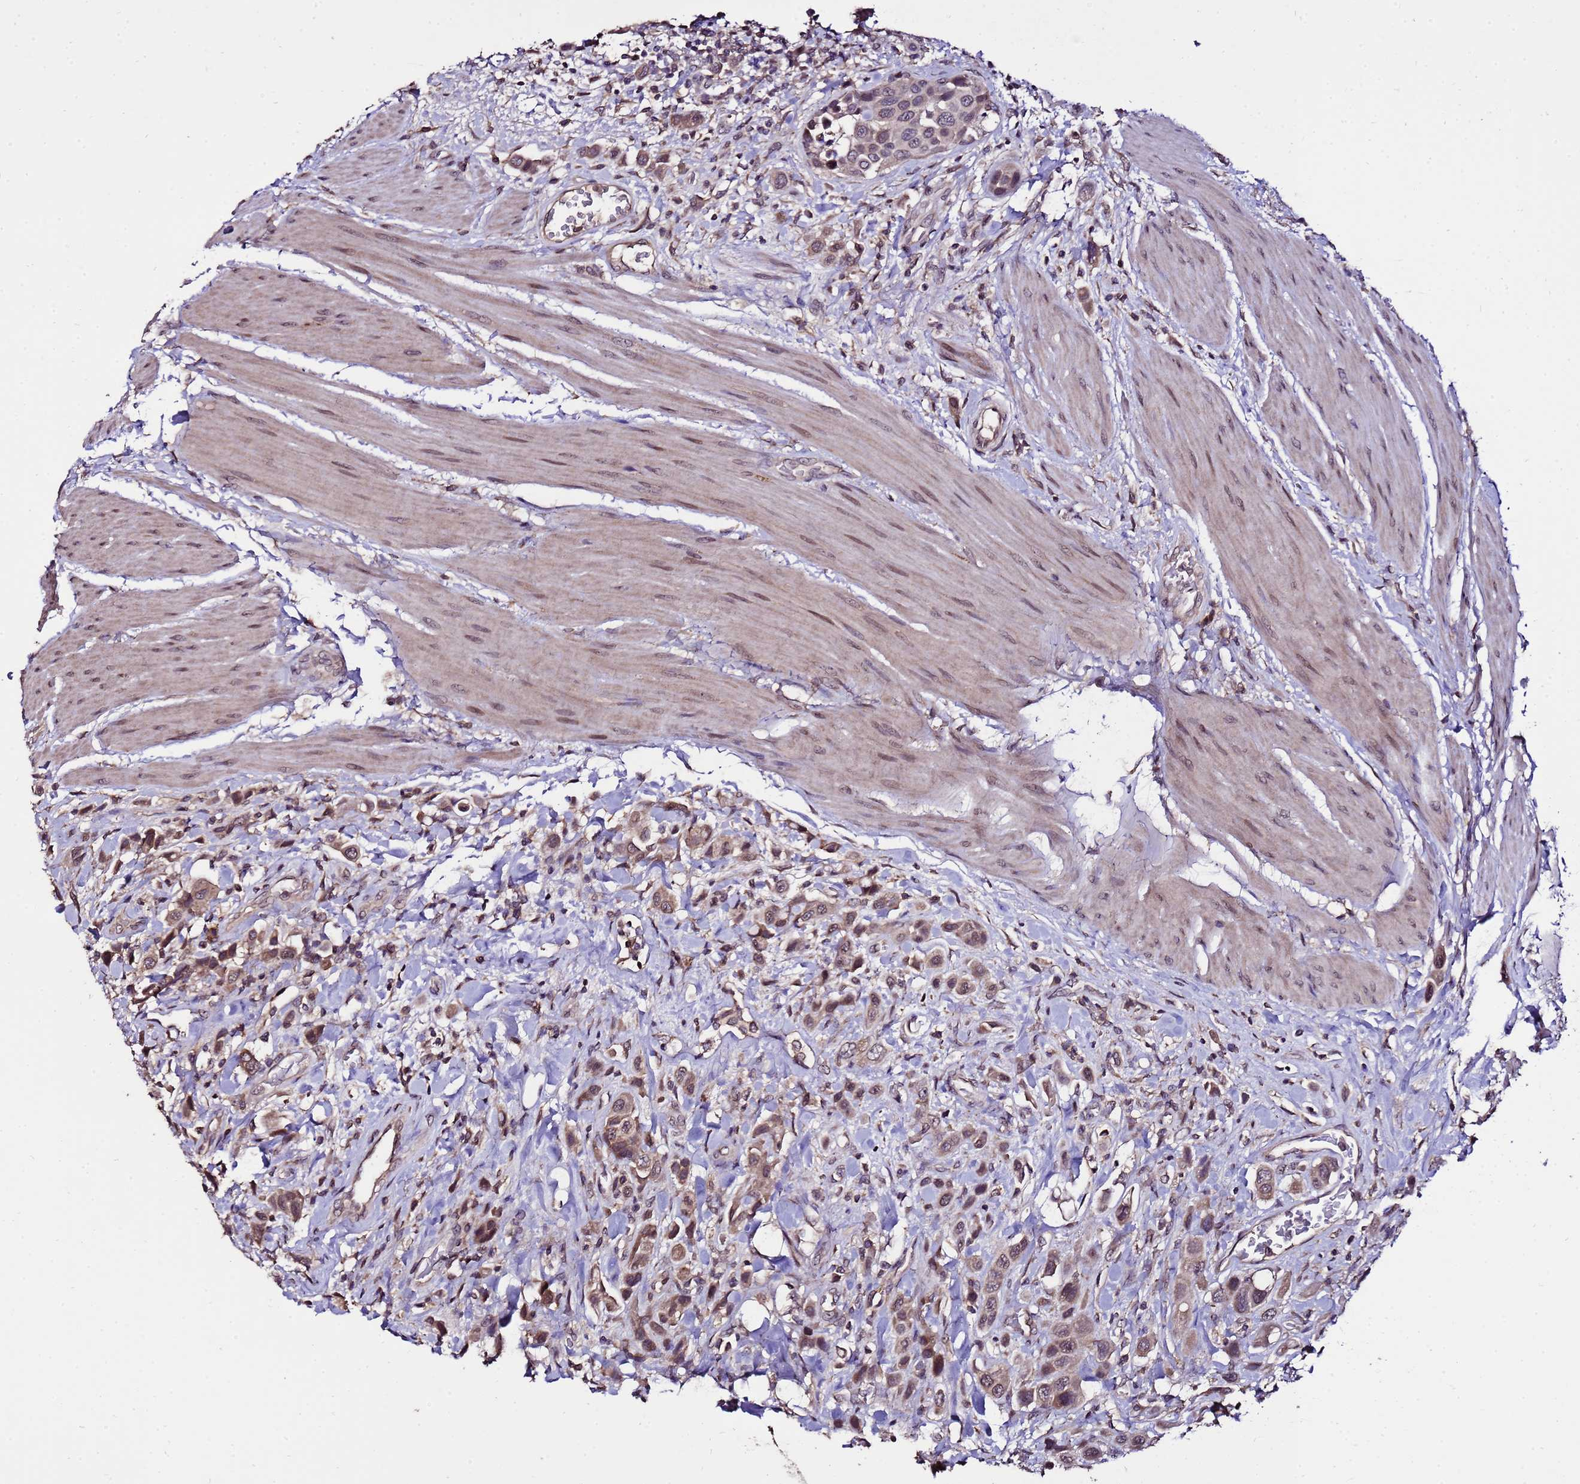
{"staining": {"intensity": "moderate", "quantity": ">75%", "location": "cytoplasmic/membranous,nuclear"}, "tissue": "urothelial cancer", "cell_type": "Tumor cells", "image_type": "cancer", "snomed": [{"axis": "morphology", "description": "Urothelial carcinoma, High grade"}, {"axis": "topography", "description": "Urinary bladder"}], "caption": "This is an image of immunohistochemistry staining of urothelial cancer, which shows moderate expression in the cytoplasmic/membranous and nuclear of tumor cells.", "gene": "ZNF329", "patient": {"sex": "male", "age": 50}}